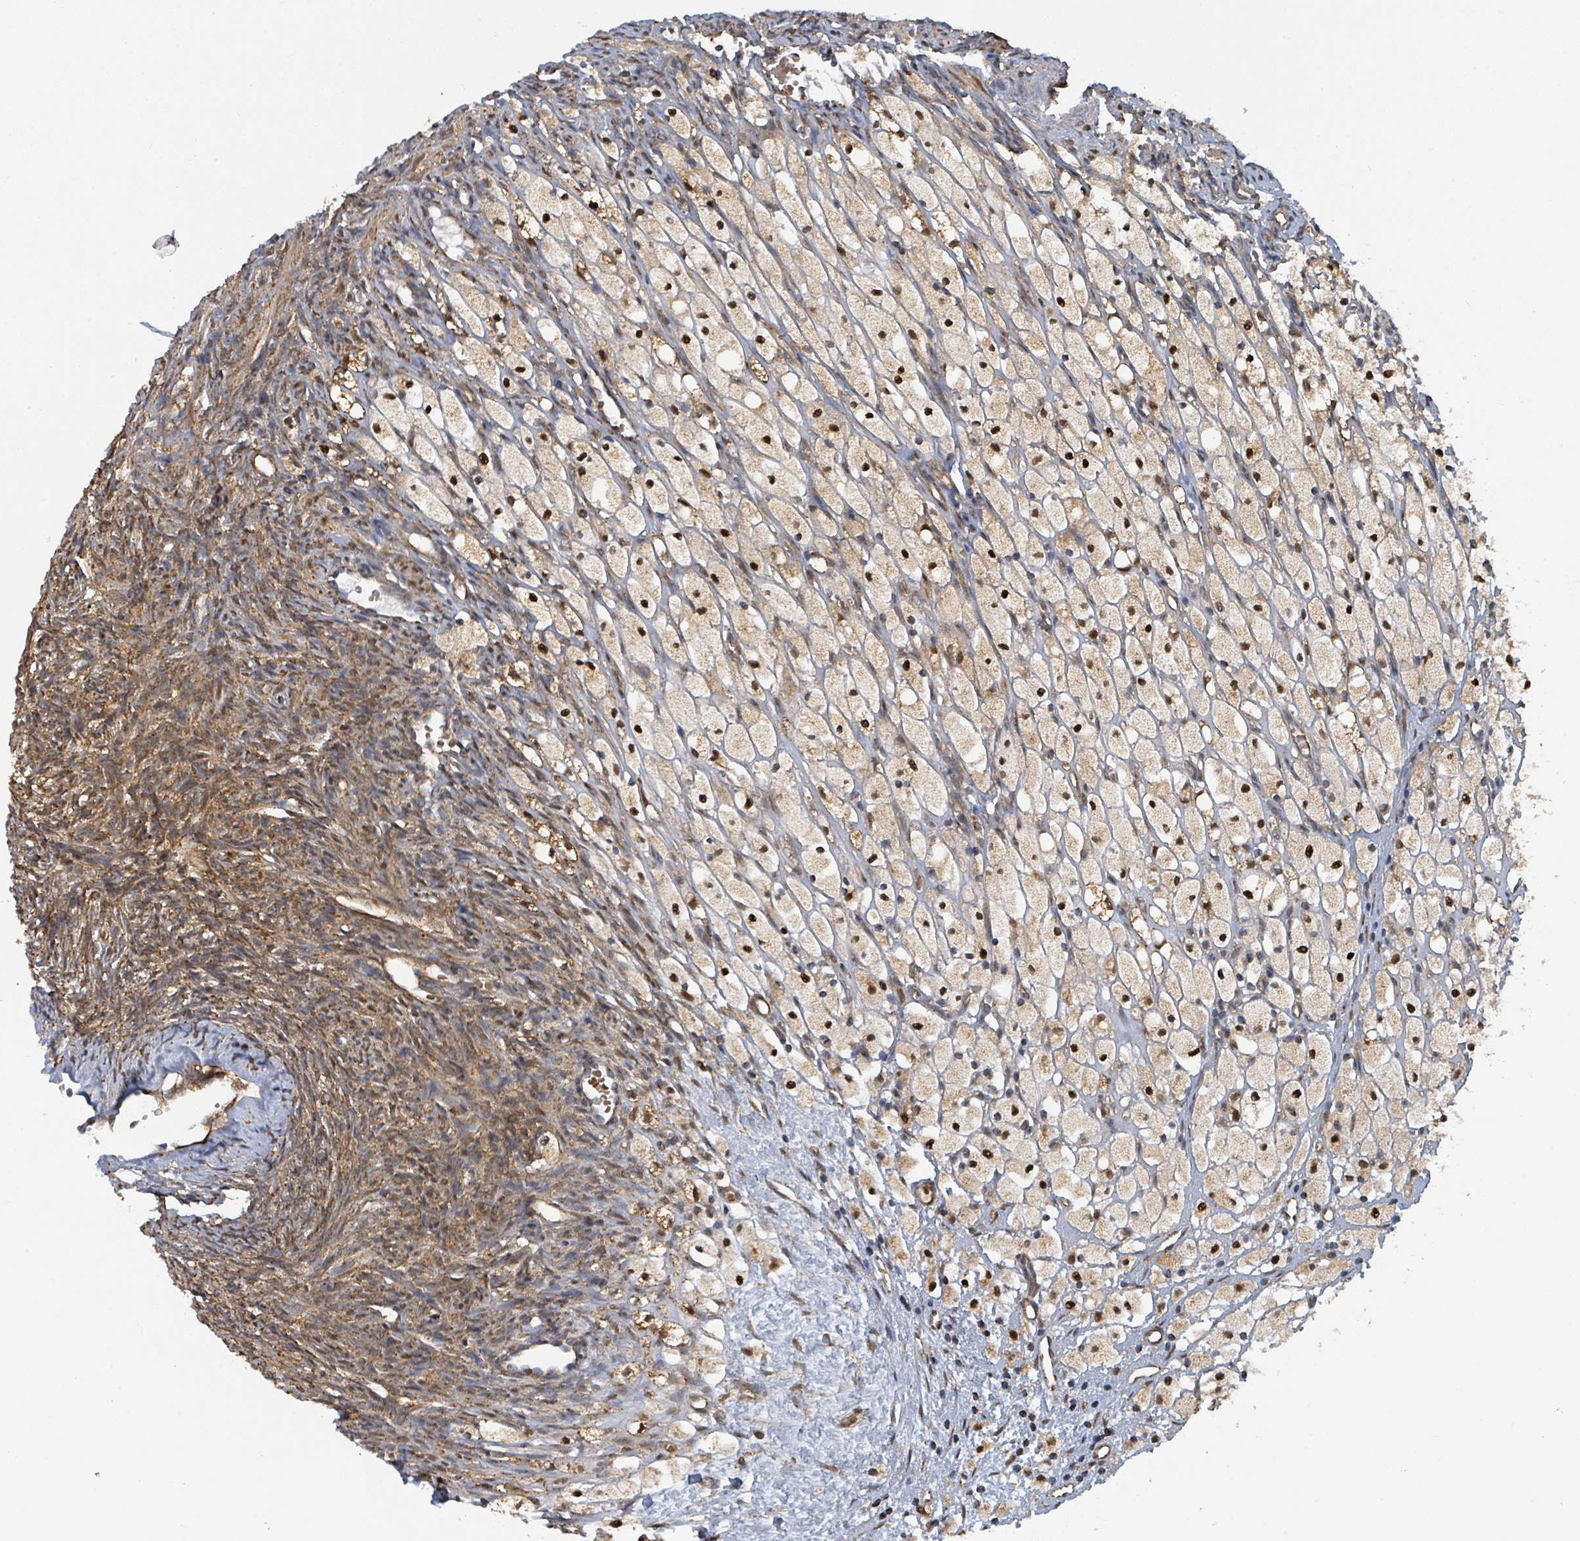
{"staining": {"intensity": "moderate", "quantity": "25%-75%", "location": "cytoplasmic/membranous"}, "tissue": "ovary", "cell_type": "Ovarian stroma cells", "image_type": "normal", "snomed": [{"axis": "morphology", "description": "Normal tissue, NOS"}, {"axis": "topography", "description": "Ovary"}], "caption": "IHC photomicrograph of benign human ovary stained for a protein (brown), which shows medium levels of moderate cytoplasmic/membranous positivity in approximately 25%-75% of ovarian stroma cells.", "gene": "PSMB7", "patient": {"sex": "female", "age": 51}}